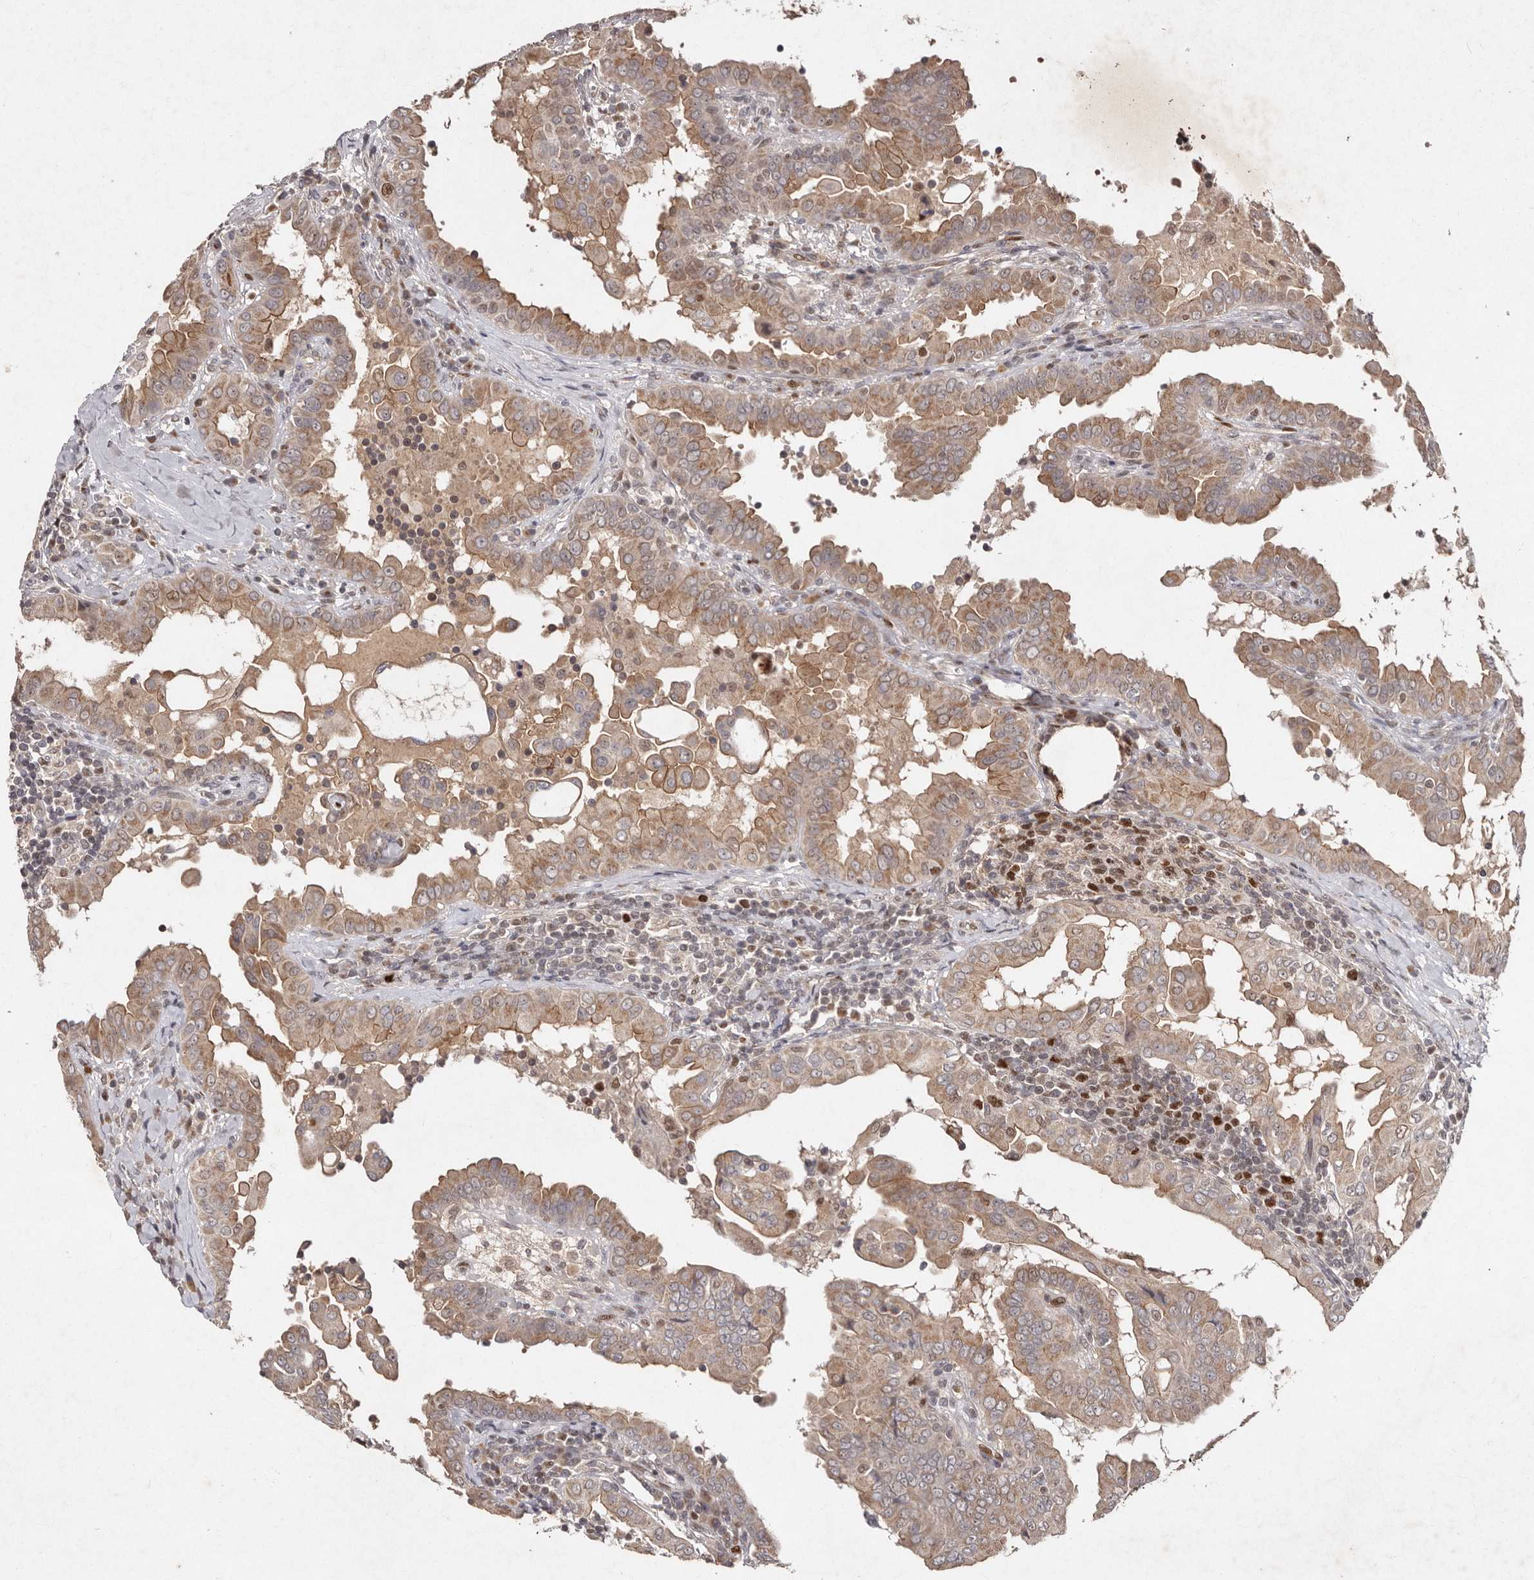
{"staining": {"intensity": "moderate", "quantity": ">75%", "location": "cytoplasmic/membranous"}, "tissue": "thyroid cancer", "cell_type": "Tumor cells", "image_type": "cancer", "snomed": [{"axis": "morphology", "description": "Papillary adenocarcinoma, NOS"}, {"axis": "topography", "description": "Thyroid gland"}], "caption": "Immunohistochemistry (IHC) histopathology image of human papillary adenocarcinoma (thyroid) stained for a protein (brown), which exhibits medium levels of moderate cytoplasmic/membranous staining in about >75% of tumor cells.", "gene": "KLF7", "patient": {"sex": "male", "age": 33}}